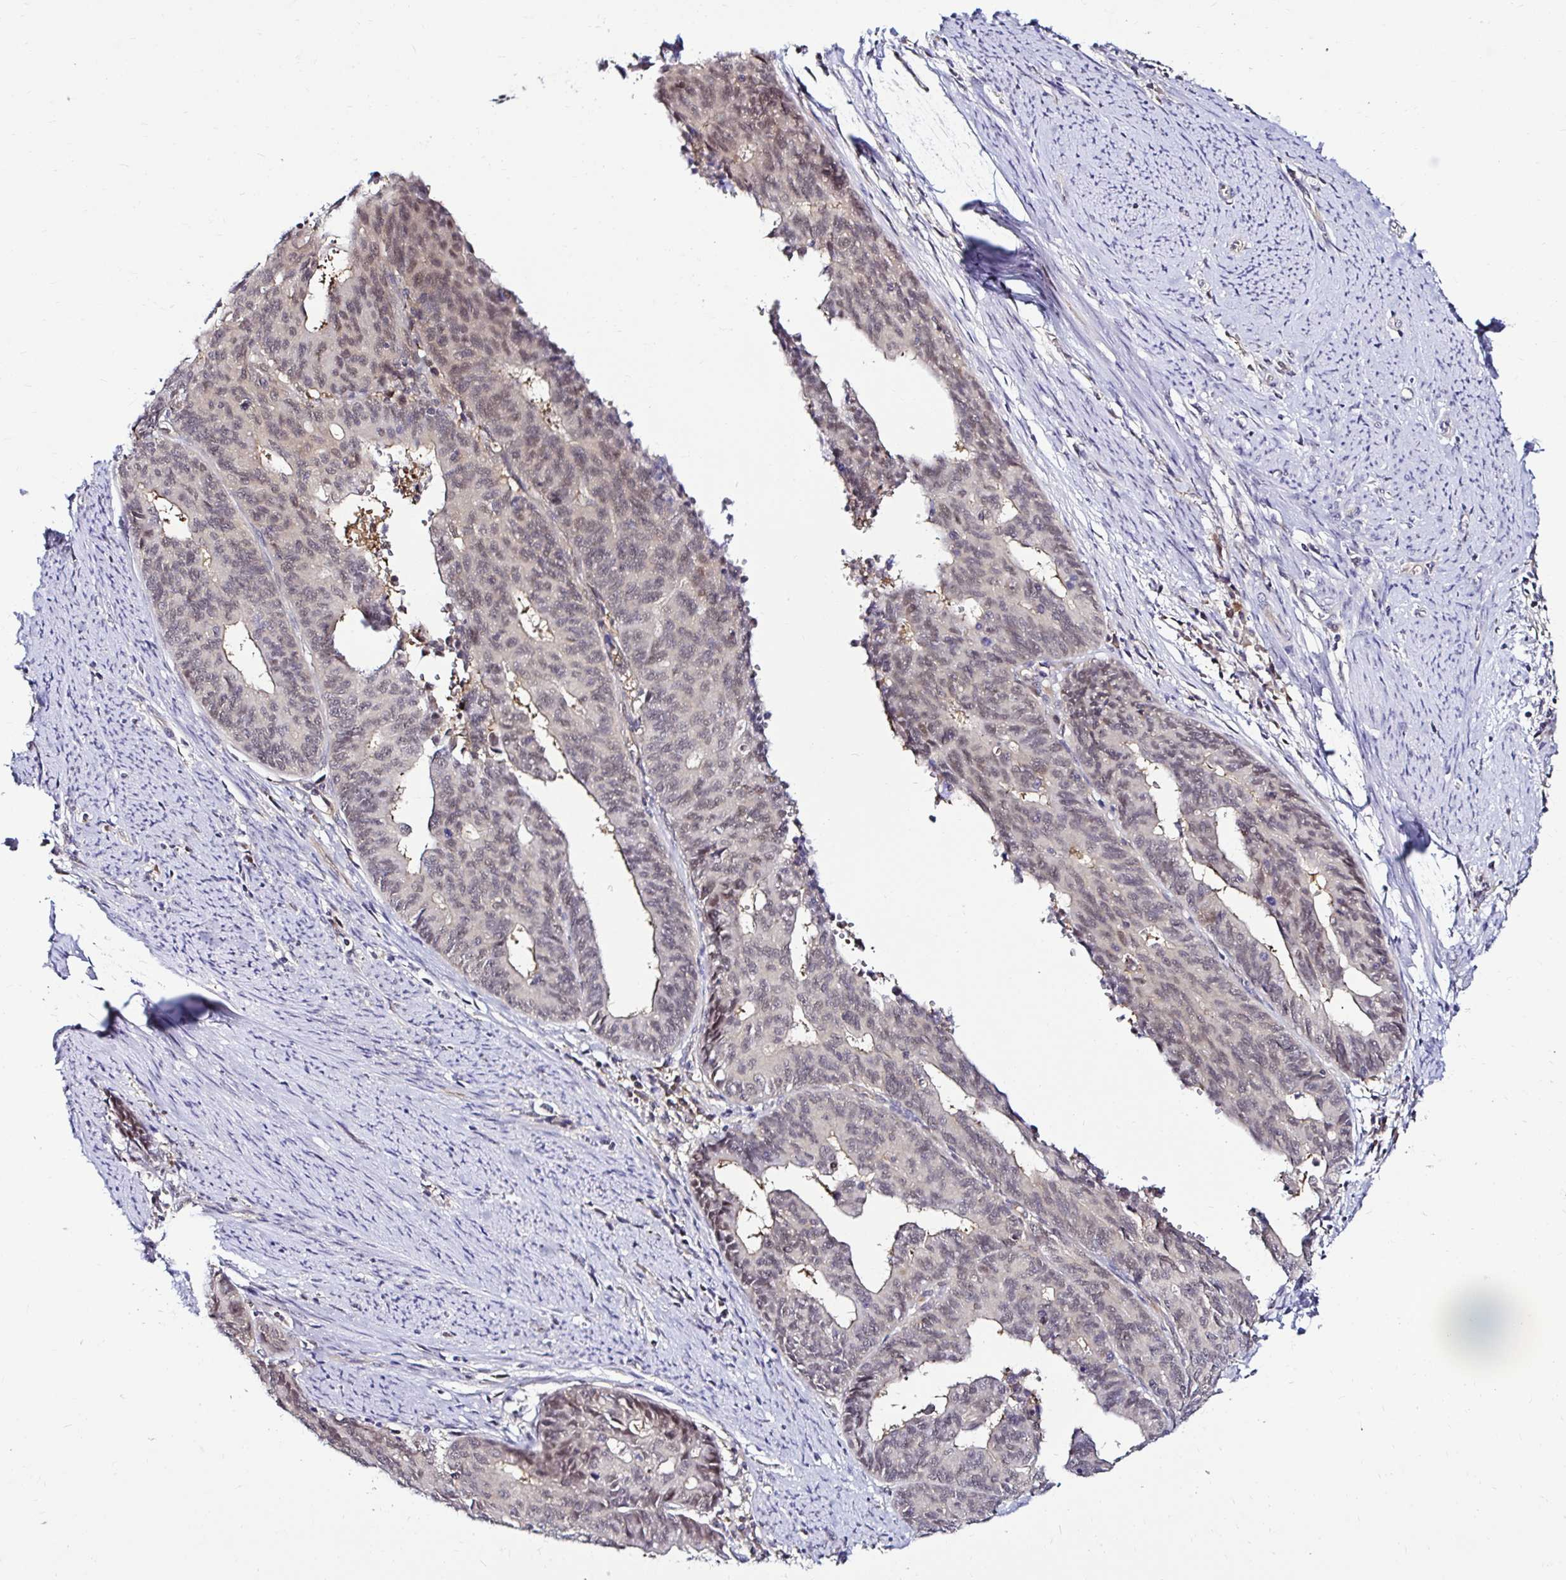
{"staining": {"intensity": "weak", "quantity": "25%-75%", "location": "nuclear"}, "tissue": "endometrial cancer", "cell_type": "Tumor cells", "image_type": "cancer", "snomed": [{"axis": "morphology", "description": "Adenocarcinoma, NOS"}, {"axis": "topography", "description": "Endometrium"}], "caption": "A photomicrograph showing weak nuclear positivity in about 25%-75% of tumor cells in adenocarcinoma (endometrial), as visualized by brown immunohistochemical staining.", "gene": "PSMD3", "patient": {"sex": "female", "age": 65}}